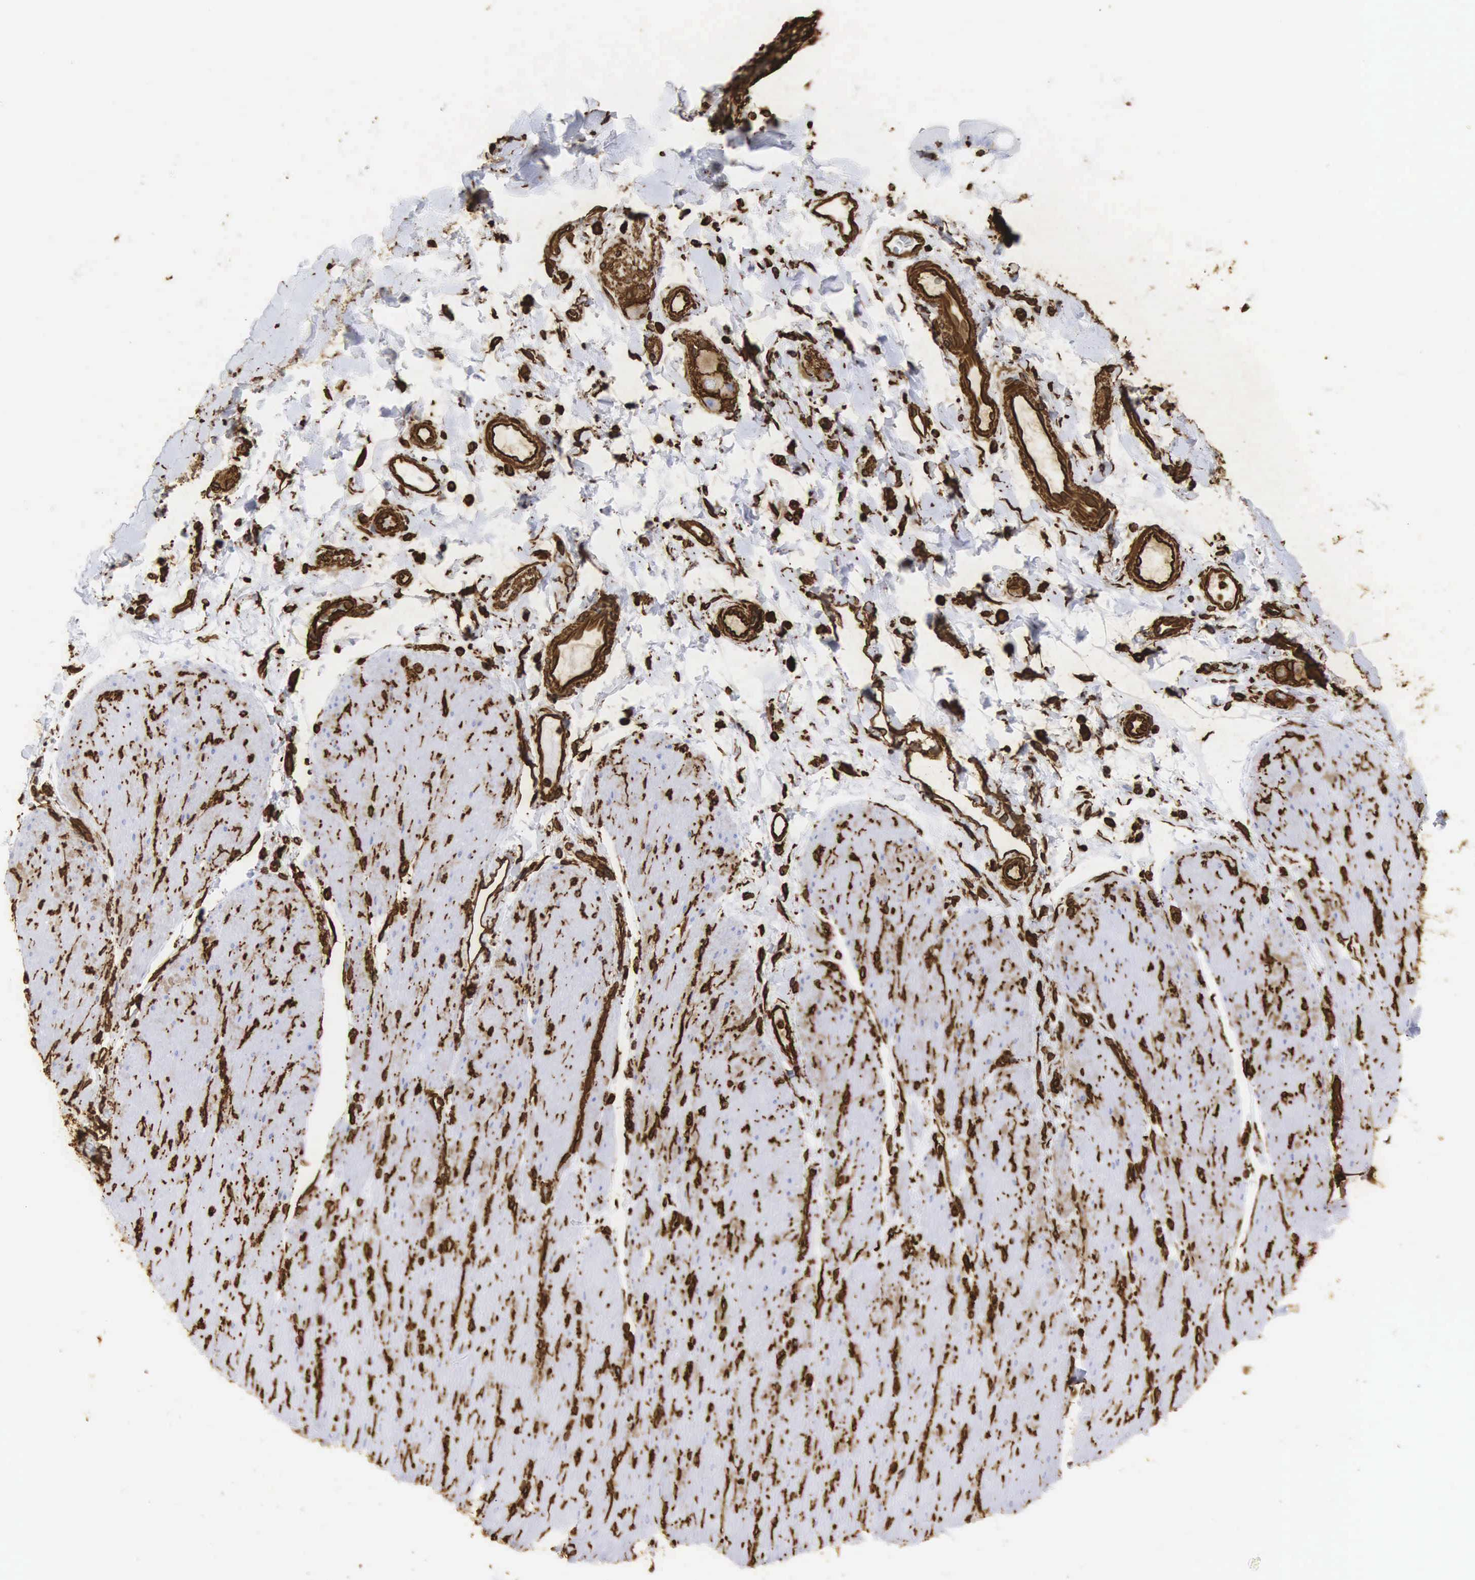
{"staining": {"intensity": "strong", "quantity": ">75%", "location": "cytoplasmic/membranous,nuclear"}, "tissue": "adipose tissue", "cell_type": "Adipocytes", "image_type": "normal", "snomed": [{"axis": "morphology", "description": "Normal tissue, NOS"}, {"axis": "topography", "description": "Duodenum"}], "caption": "Strong cytoplasmic/membranous,nuclear protein staining is present in about >75% of adipocytes in adipose tissue.", "gene": "VIM", "patient": {"sex": "male", "age": 63}}